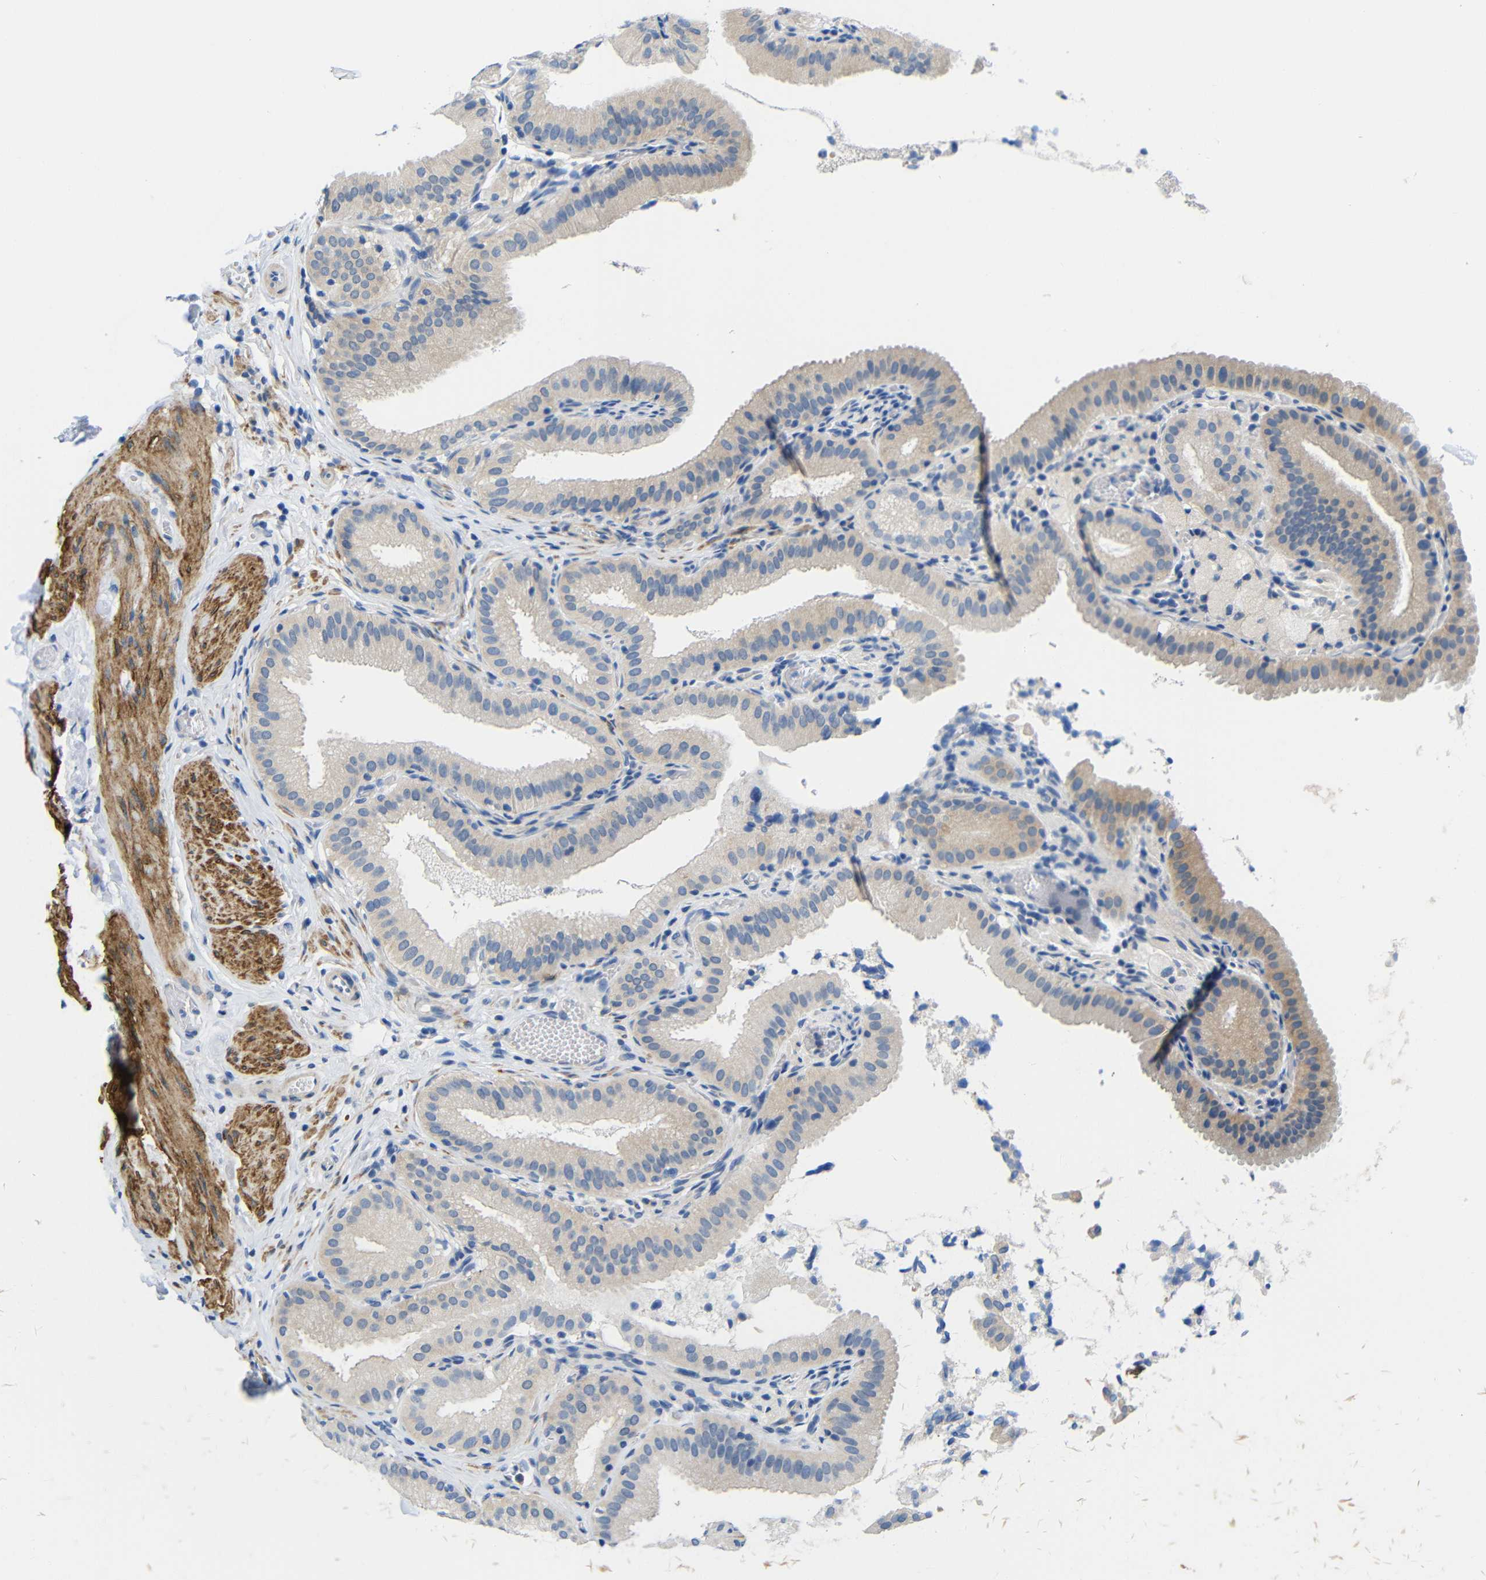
{"staining": {"intensity": "weak", "quantity": "<25%", "location": "cytoplasmic/membranous"}, "tissue": "gallbladder", "cell_type": "Glandular cells", "image_type": "normal", "snomed": [{"axis": "morphology", "description": "Normal tissue, NOS"}, {"axis": "topography", "description": "Gallbladder"}], "caption": "The histopathology image shows no significant staining in glandular cells of gallbladder. (Immunohistochemistry (ihc), brightfield microscopy, high magnification).", "gene": "NEGR1", "patient": {"sex": "male", "age": 54}}